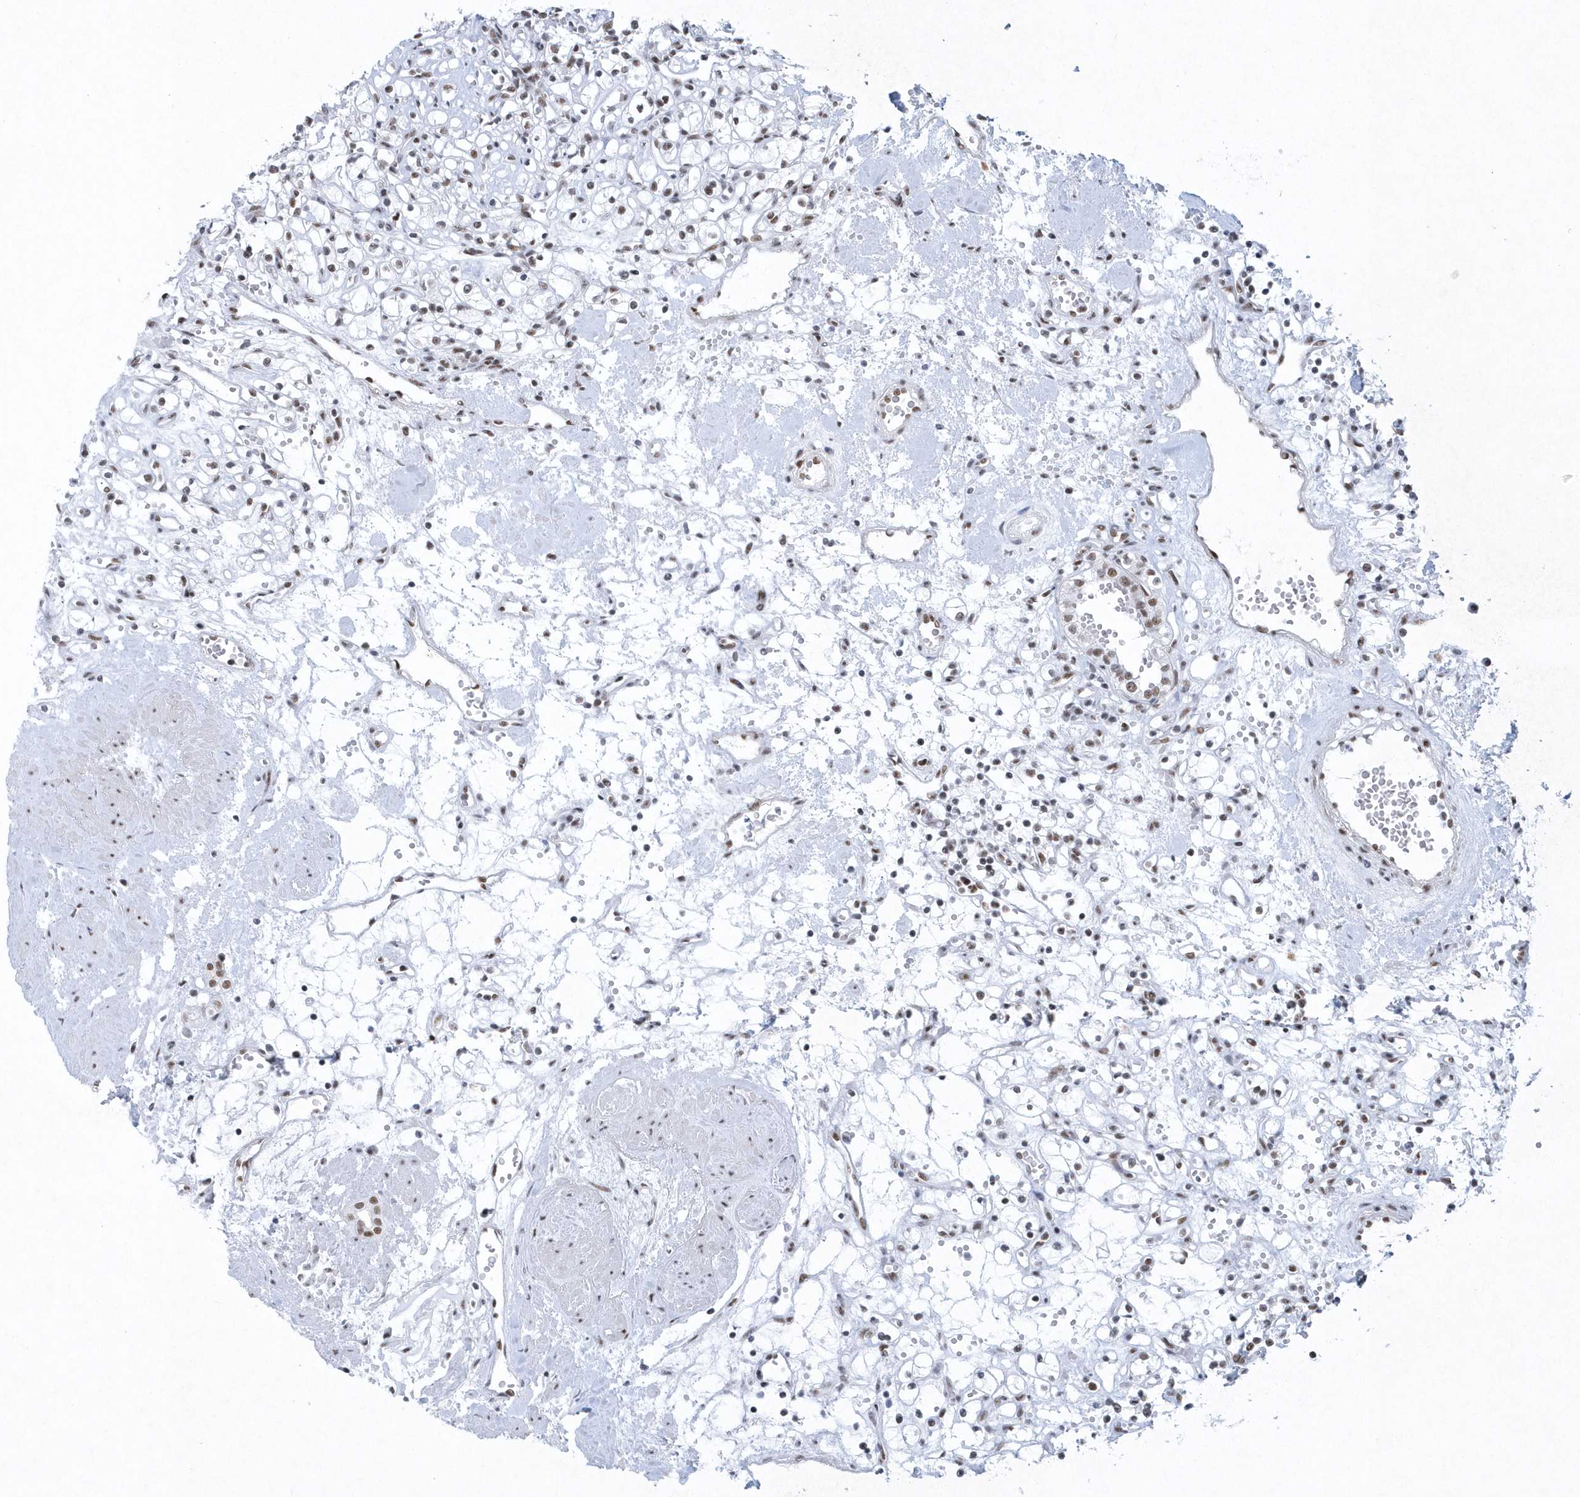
{"staining": {"intensity": "weak", "quantity": "25%-75%", "location": "nuclear"}, "tissue": "renal cancer", "cell_type": "Tumor cells", "image_type": "cancer", "snomed": [{"axis": "morphology", "description": "Adenocarcinoma, NOS"}, {"axis": "topography", "description": "Kidney"}], "caption": "About 25%-75% of tumor cells in renal cancer (adenocarcinoma) display weak nuclear protein positivity as visualized by brown immunohistochemical staining.", "gene": "DCLRE1A", "patient": {"sex": "female", "age": 59}}